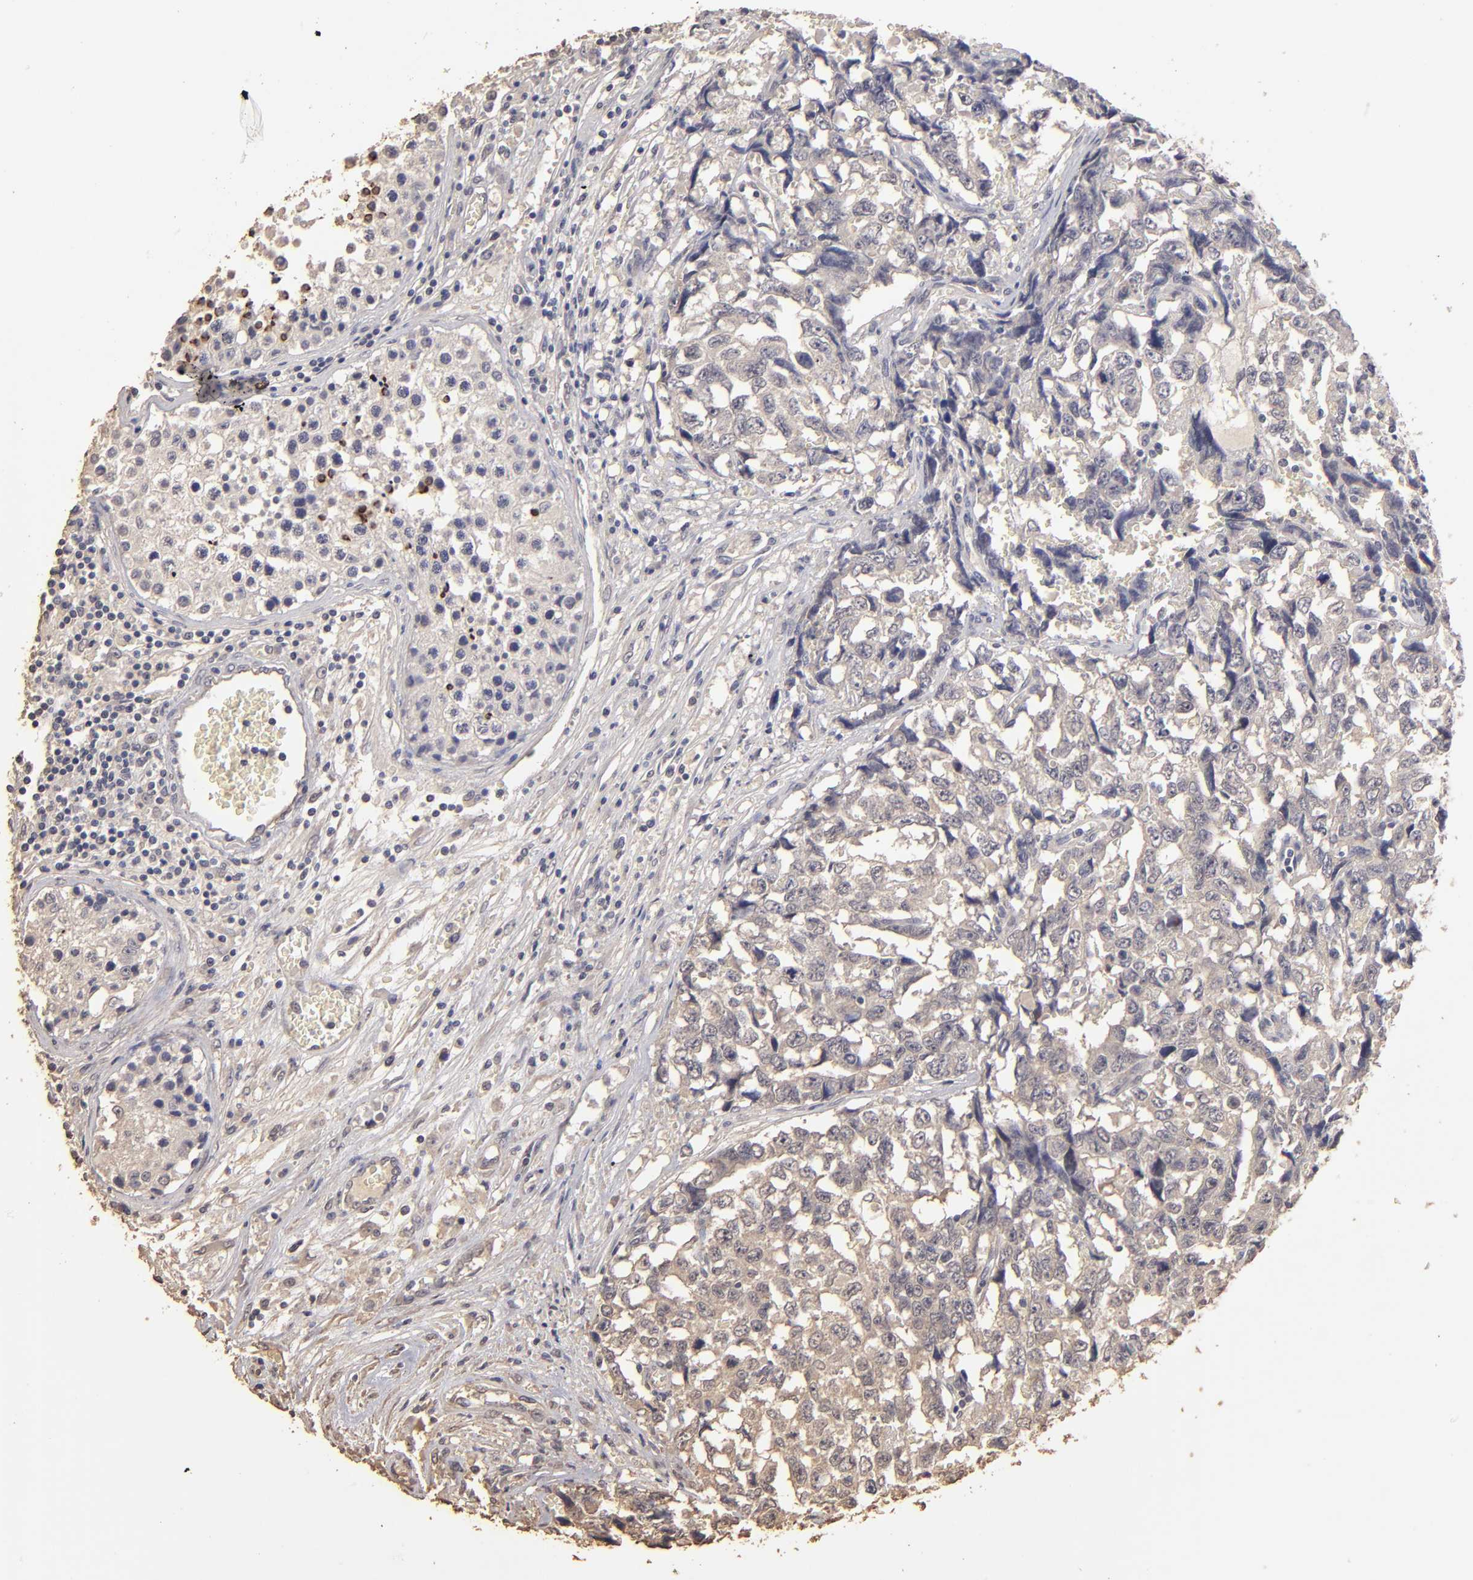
{"staining": {"intensity": "moderate", "quantity": "25%-75%", "location": "cytoplasmic/membranous"}, "tissue": "testis cancer", "cell_type": "Tumor cells", "image_type": "cancer", "snomed": [{"axis": "morphology", "description": "Carcinoma, Embryonal, NOS"}, {"axis": "topography", "description": "Testis"}], "caption": "Protein staining of testis cancer tissue displays moderate cytoplasmic/membranous positivity in approximately 25%-75% of tumor cells.", "gene": "OPHN1", "patient": {"sex": "male", "age": 31}}